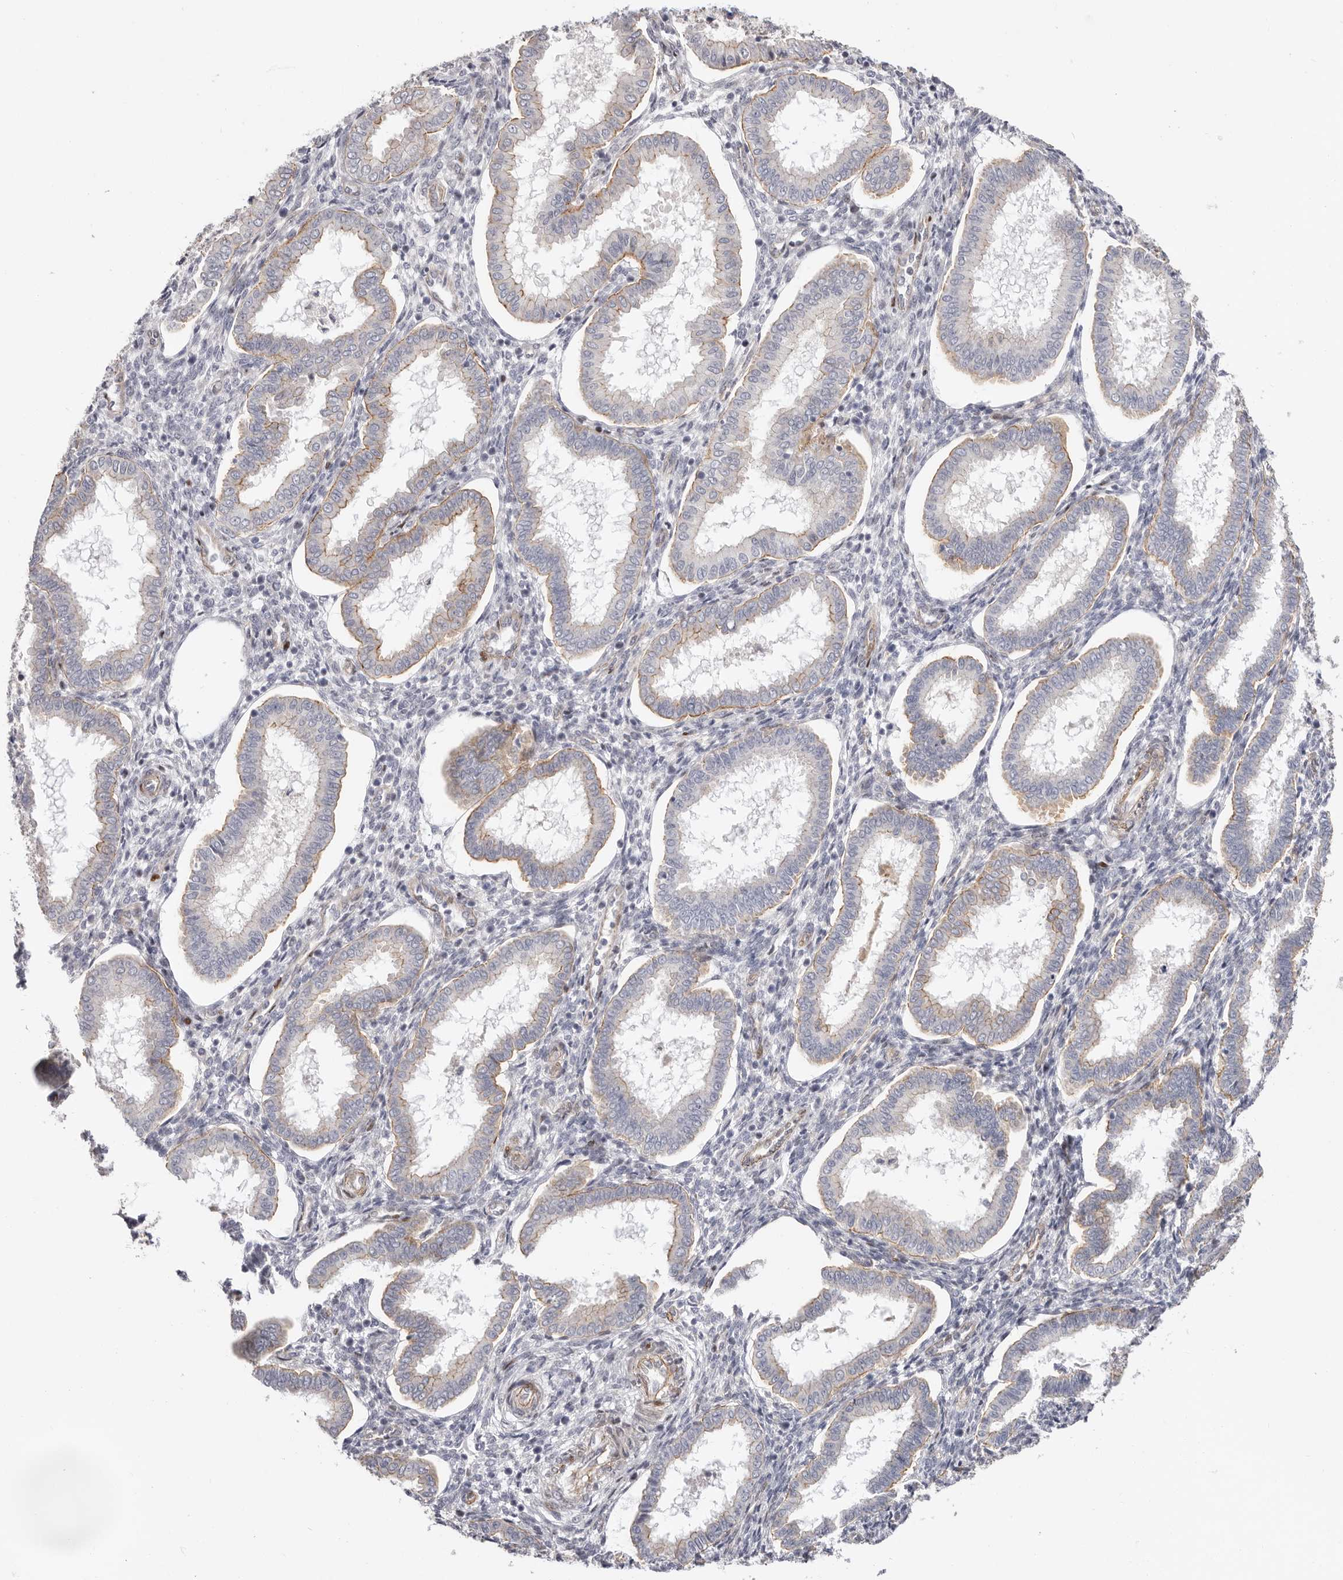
{"staining": {"intensity": "moderate", "quantity": "25%-75%", "location": "nuclear"}, "tissue": "endometrium", "cell_type": "Cells in endometrial stroma", "image_type": "normal", "snomed": [{"axis": "morphology", "description": "Normal tissue, NOS"}, {"axis": "topography", "description": "Endometrium"}], "caption": "Benign endometrium was stained to show a protein in brown. There is medium levels of moderate nuclear staining in about 25%-75% of cells in endometrial stroma. (brown staining indicates protein expression, while blue staining denotes nuclei).", "gene": "EPHX3", "patient": {"sex": "female", "age": 24}}